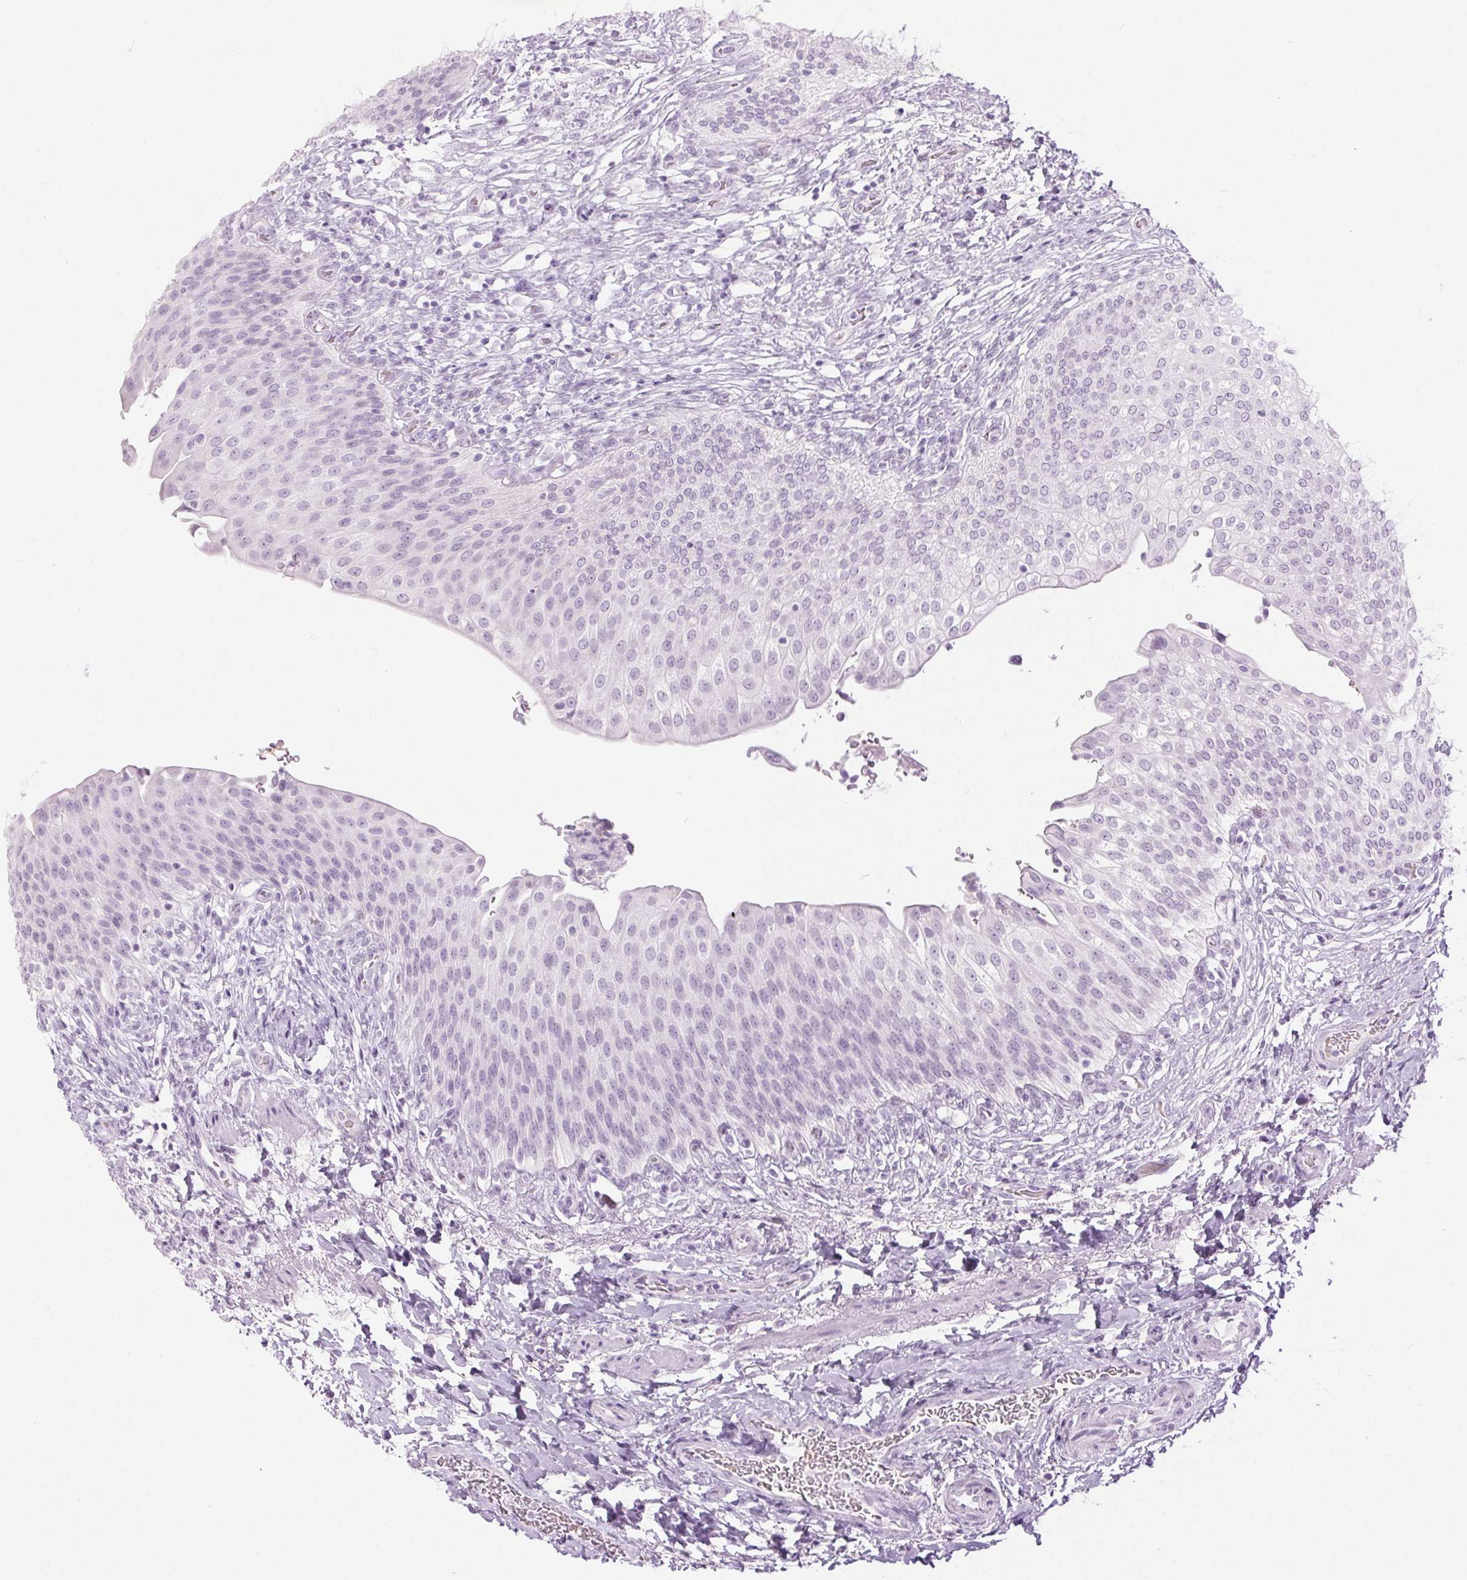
{"staining": {"intensity": "negative", "quantity": "none", "location": "none"}, "tissue": "urinary bladder", "cell_type": "Urothelial cells", "image_type": "normal", "snomed": [{"axis": "morphology", "description": "Normal tissue, NOS"}, {"axis": "topography", "description": "Urinary bladder"}, {"axis": "topography", "description": "Peripheral nerve tissue"}], "caption": "An image of human urinary bladder is negative for staining in urothelial cells. (DAB immunohistochemistry visualized using brightfield microscopy, high magnification).", "gene": "BEND2", "patient": {"sex": "female", "age": 60}}